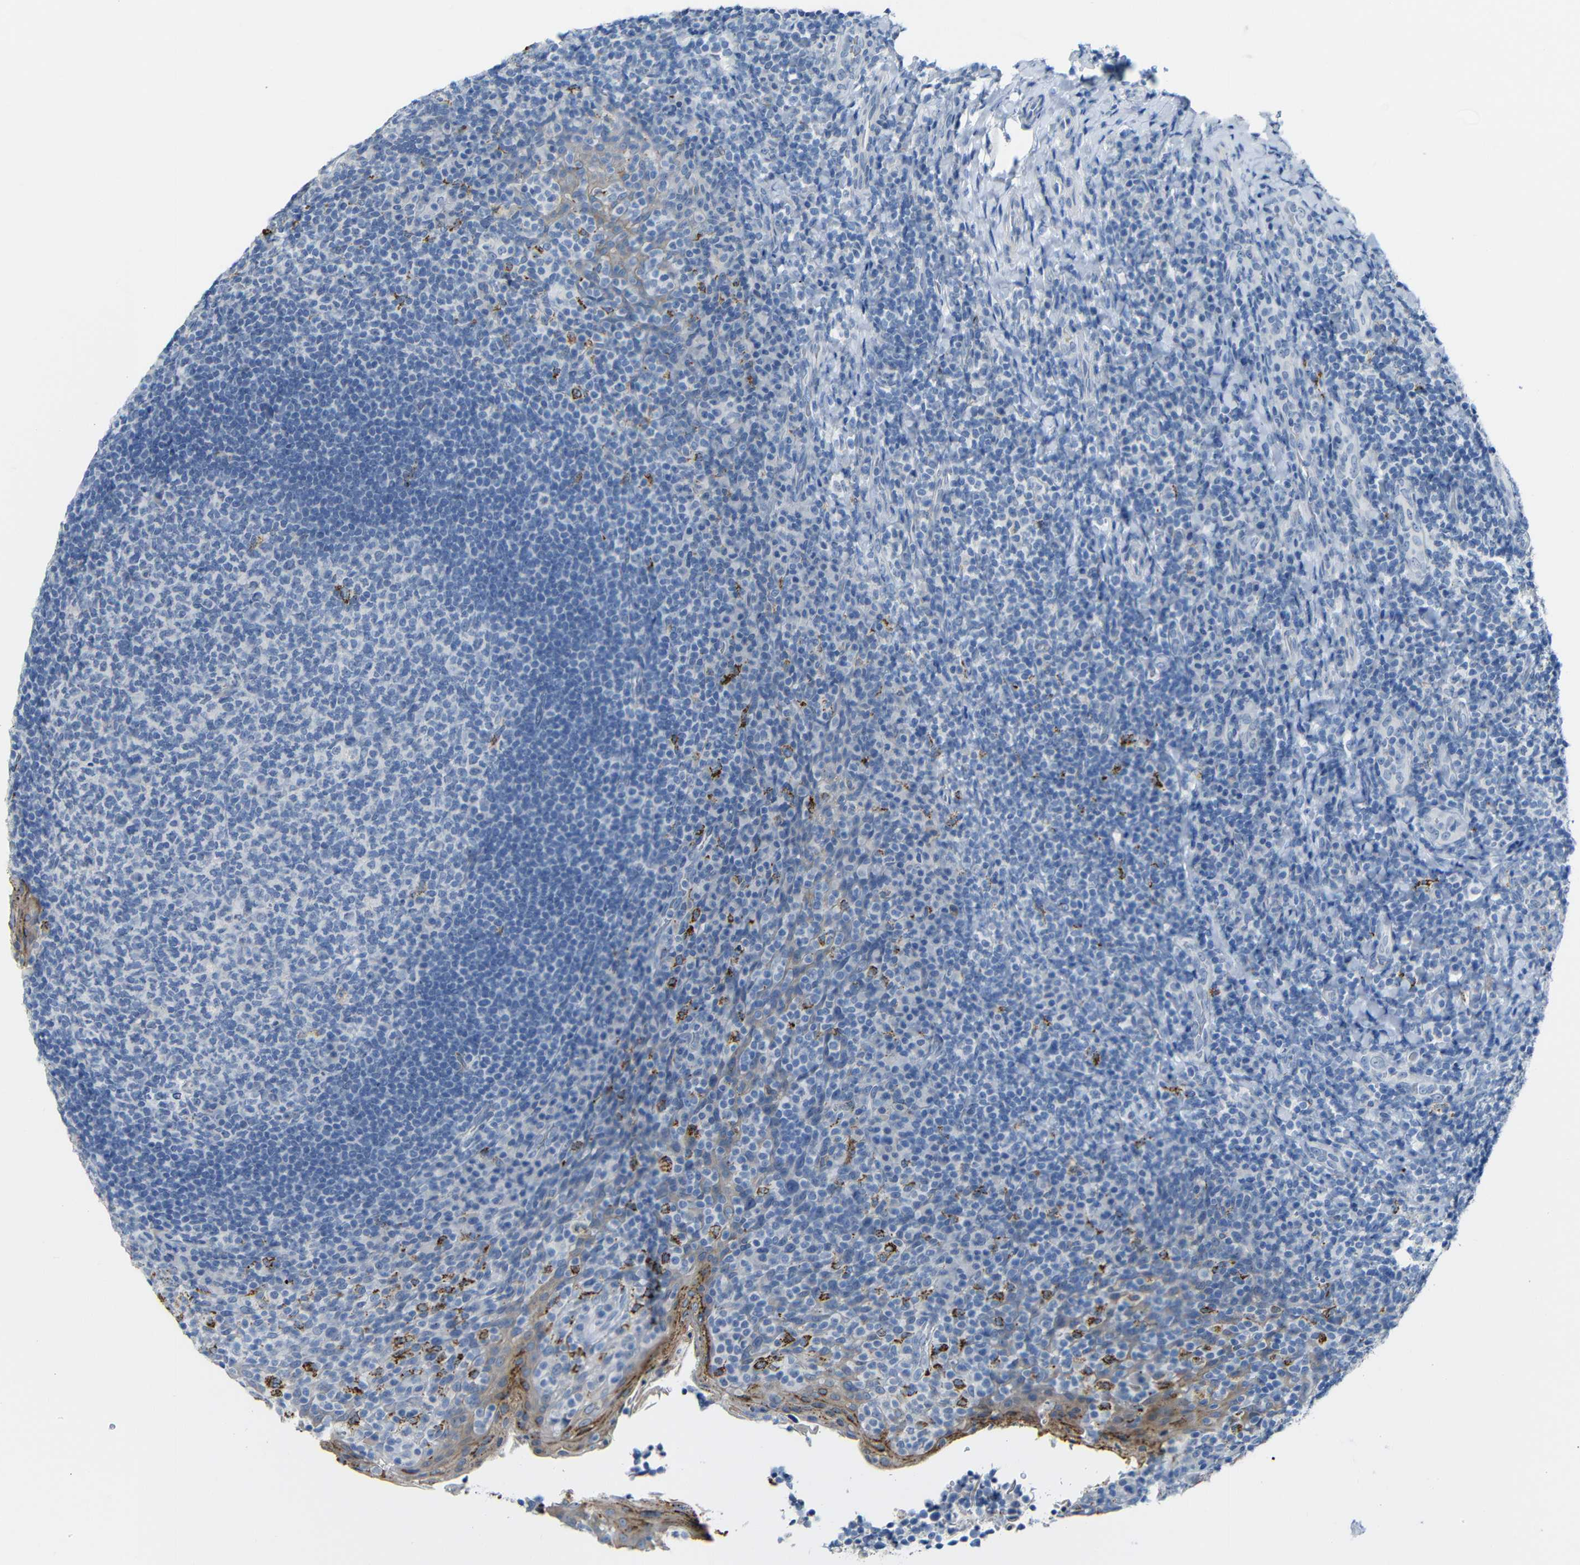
{"staining": {"intensity": "negative", "quantity": "none", "location": "none"}, "tissue": "tonsil", "cell_type": "Germinal center cells", "image_type": "normal", "snomed": [{"axis": "morphology", "description": "Normal tissue, NOS"}, {"axis": "topography", "description": "Tonsil"}], "caption": "IHC photomicrograph of unremarkable tonsil stained for a protein (brown), which shows no expression in germinal center cells. The staining was performed using DAB (3,3'-diaminobenzidine) to visualize the protein expression in brown, while the nuclei were stained in blue with hematoxylin (Magnification: 20x).", "gene": "C15orf48", "patient": {"sex": "male", "age": 17}}